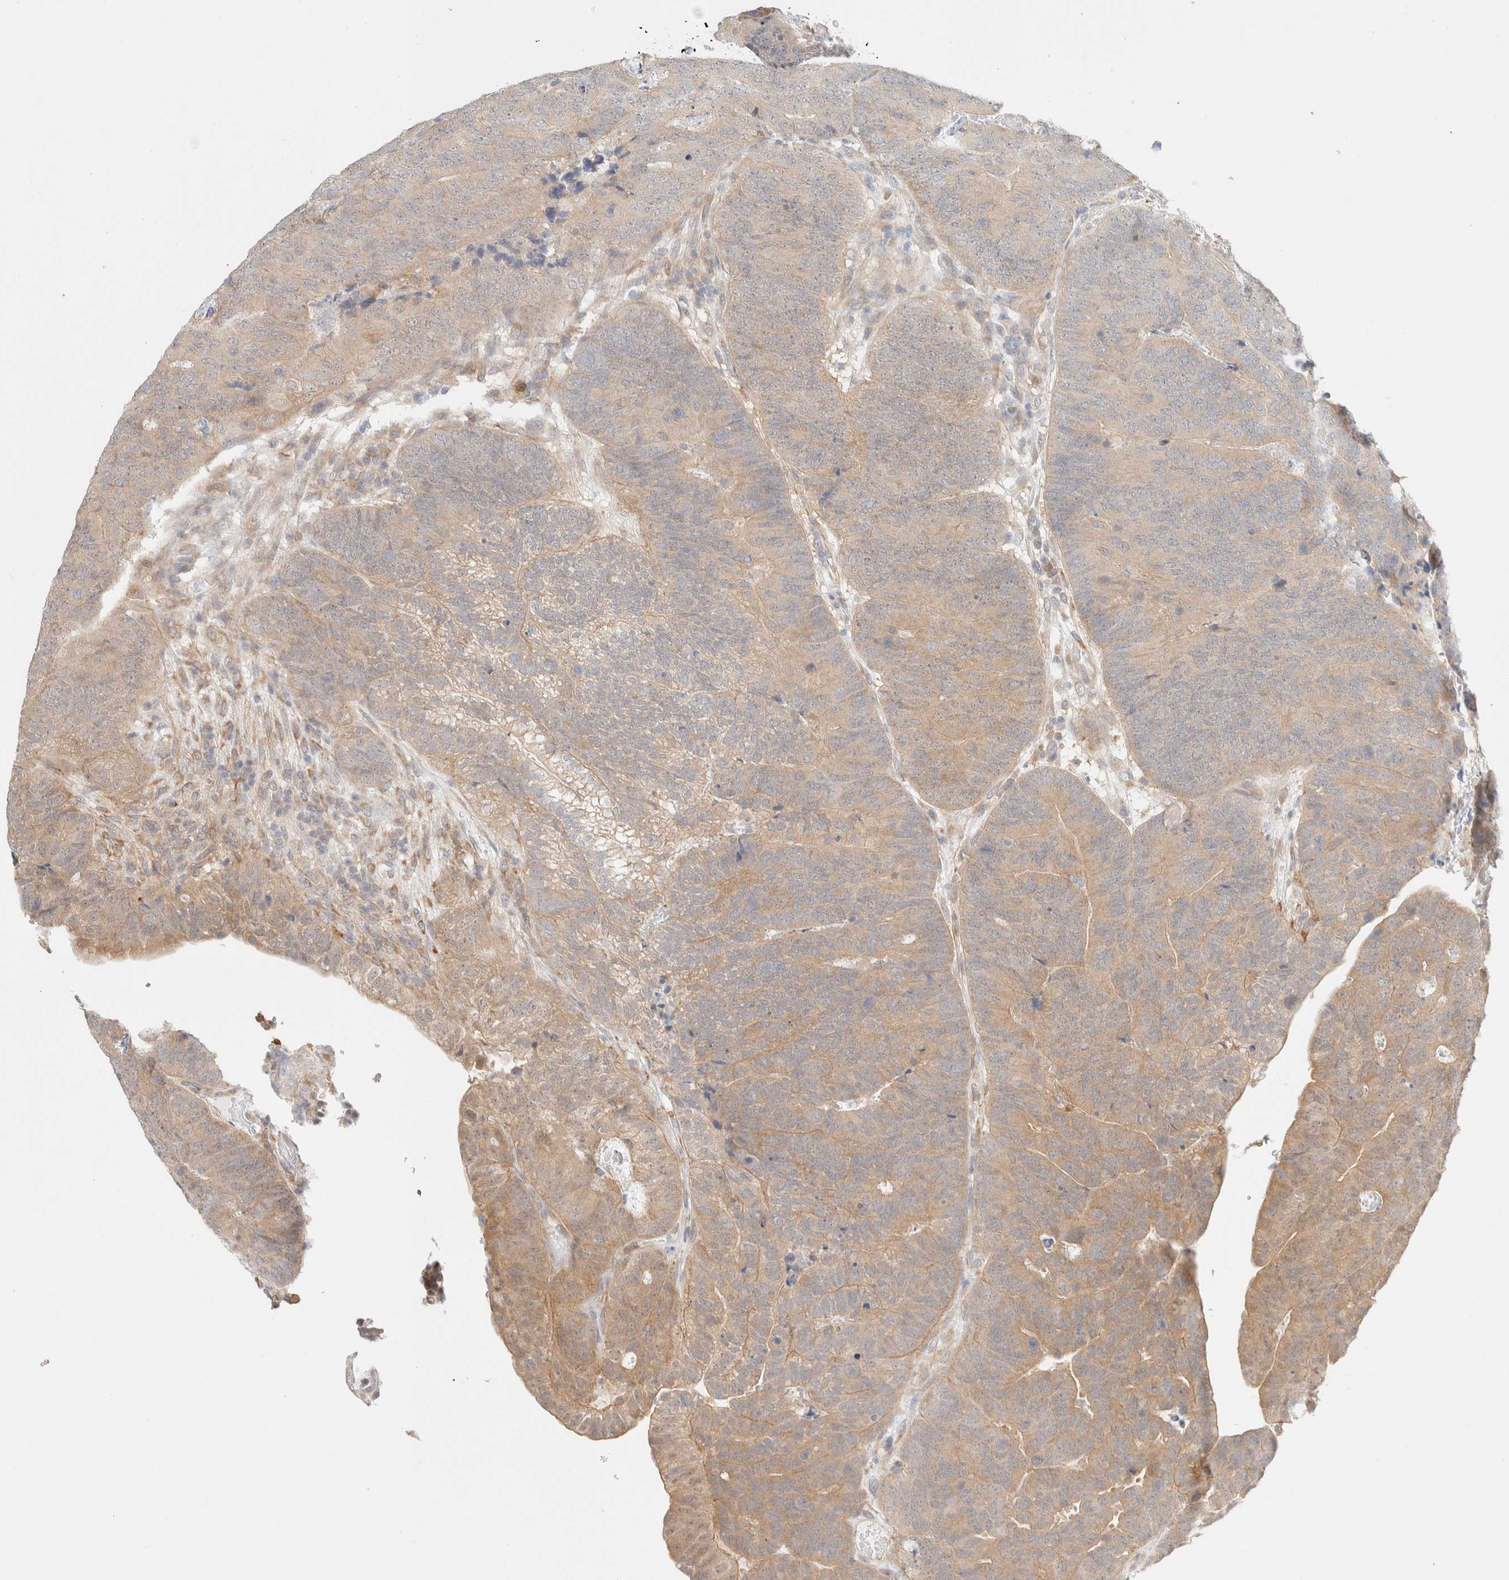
{"staining": {"intensity": "weak", "quantity": "25%-75%", "location": "cytoplasmic/membranous"}, "tissue": "colorectal cancer", "cell_type": "Tumor cells", "image_type": "cancer", "snomed": [{"axis": "morphology", "description": "Adenocarcinoma, NOS"}, {"axis": "topography", "description": "Colon"}], "caption": "Protein expression analysis of colorectal adenocarcinoma demonstrates weak cytoplasmic/membranous positivity in about 25%-75% of tumor cells.", "gene": "UNC13B", "patient": {"sex": "female", "age": 67}}